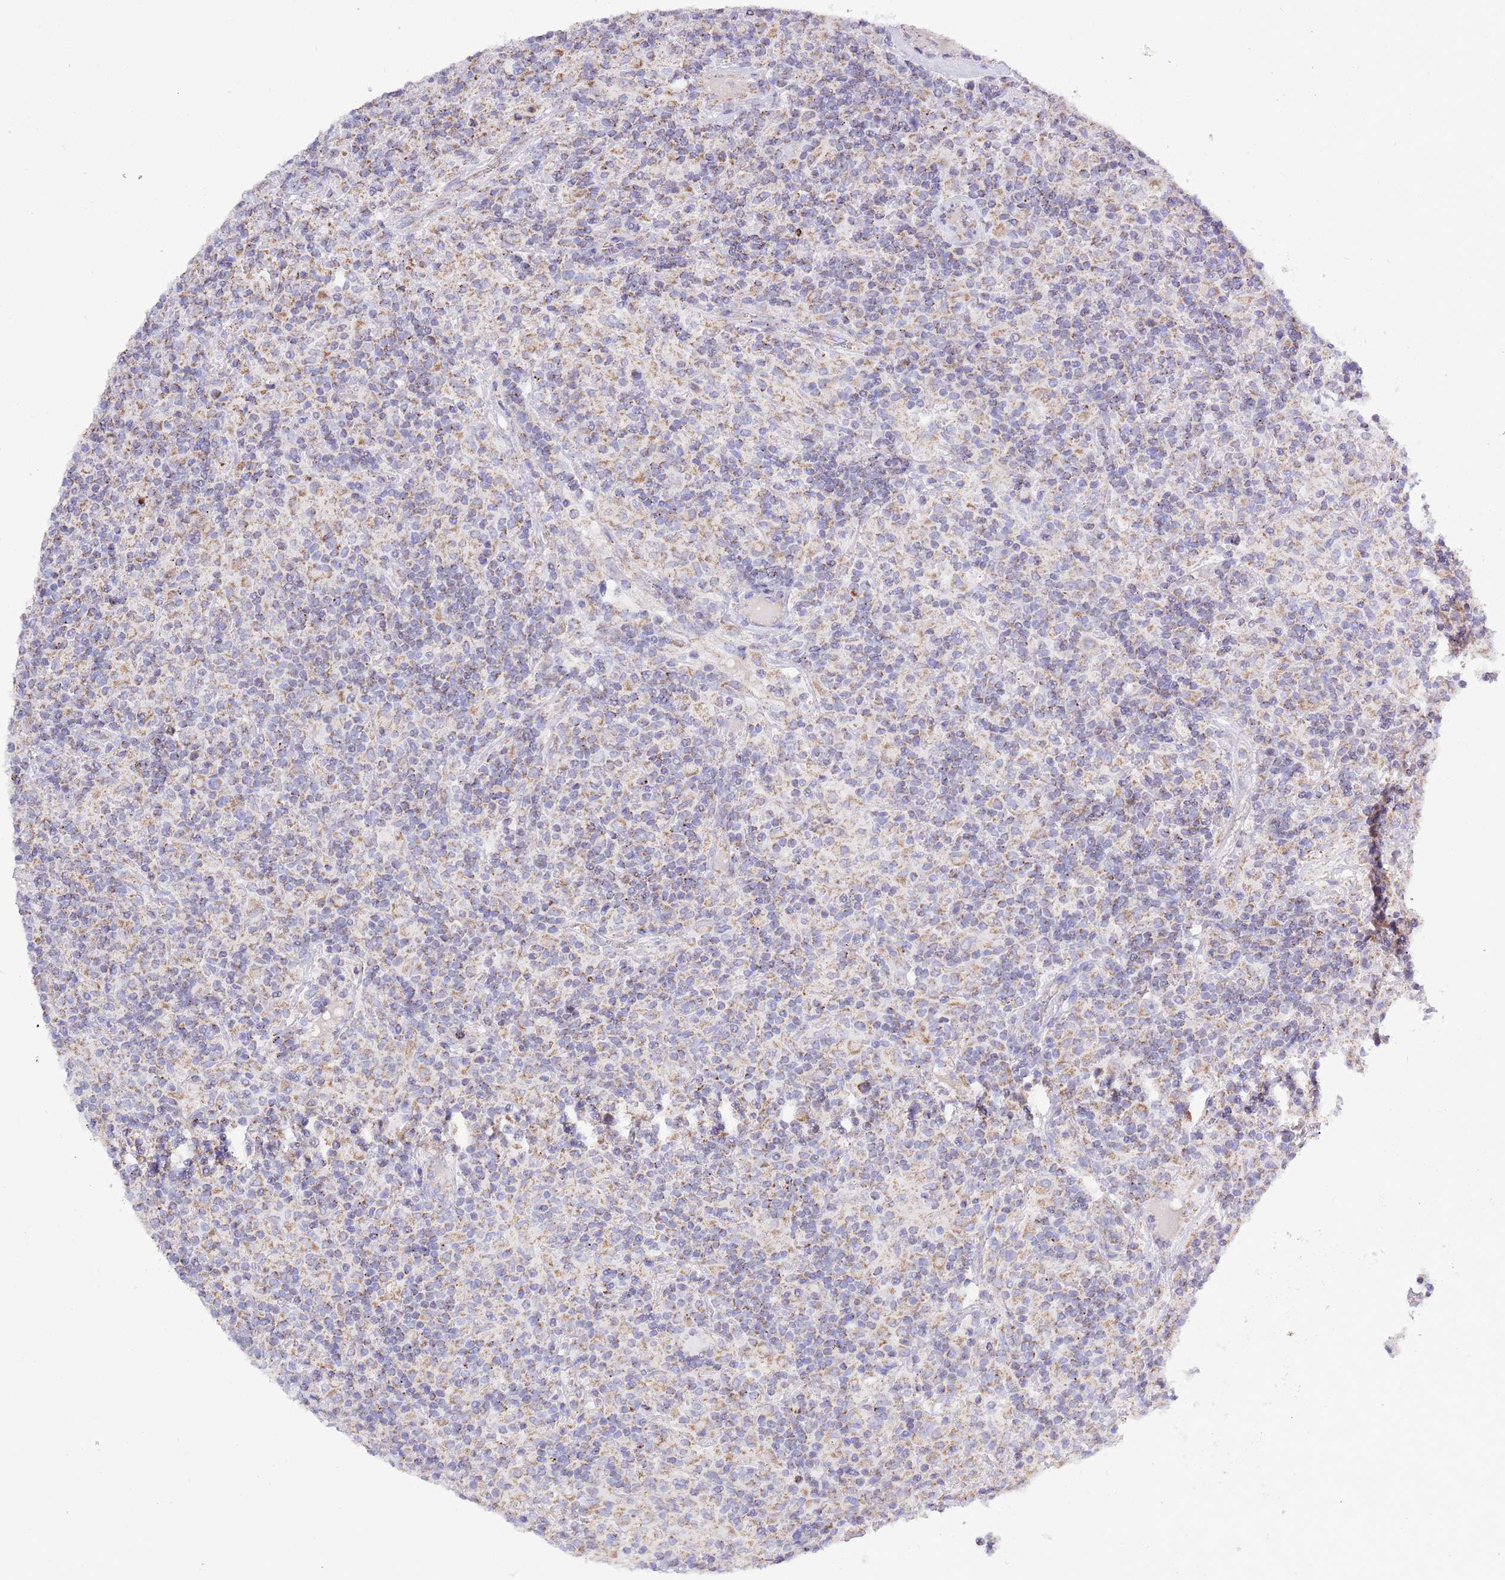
{"staining": {"intensity": "weak", "quantity": "<25%", "location": "cytoplasmic/membranous"}, "tissue": "lymphoma", "cell_type": "Tumor cells", "image_type": "cancer", "snomed": [{"axis": "morphology", "description": "Hodgkin's disease, NOS"}, {"axis": "topography", "description": "Lymph node"}], "caption": "Micrograph shows no significant protein positivity in tumor cells of lymphoma.", "gene": "TEKTIP1", "patient": {"sex": "male", "age": 70}}